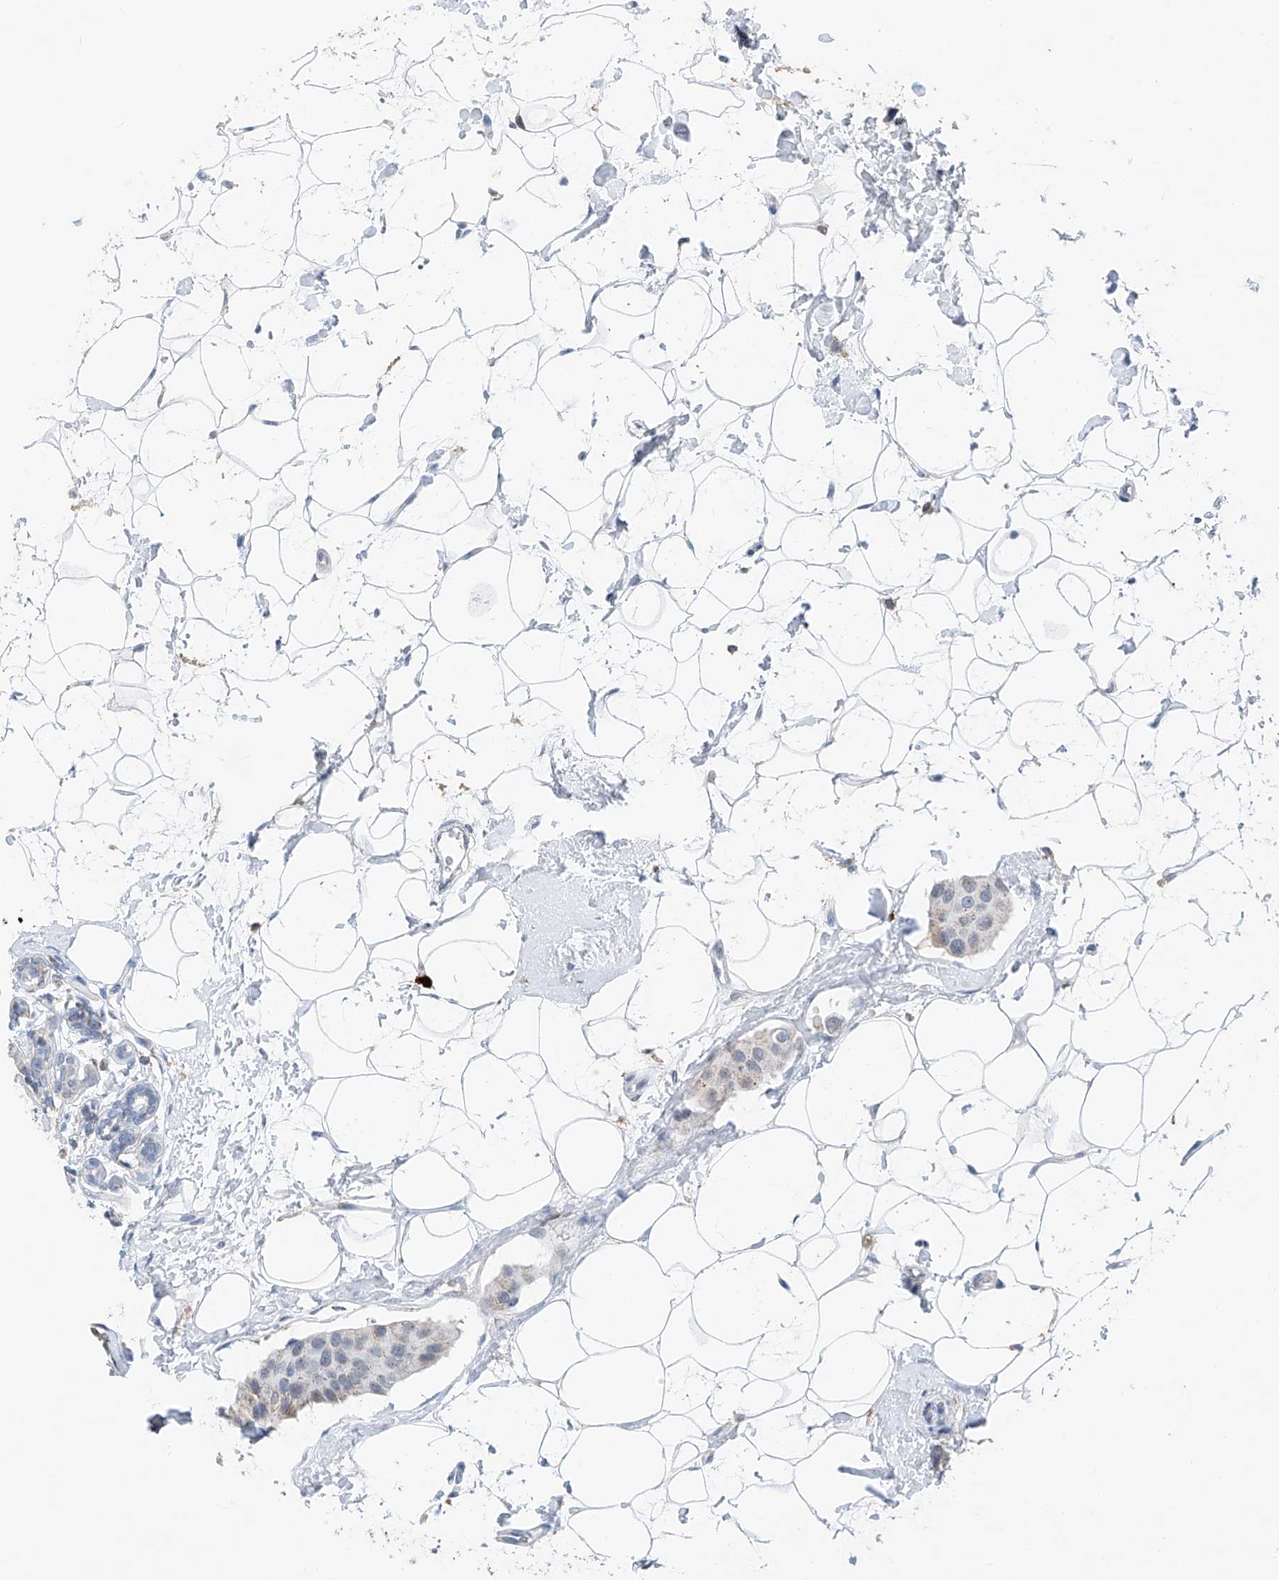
{"staining": {"intensity": "negative", "quantity": "none", "location": "none"}, "tissue": "breast cancer", "cell_type": "Tumor cells", "image_type": "cancer", "snomed": [{"axis": "morphology", "description": "Normal tissue, NOS"}, {"axis": "morphology", "description": "Duct carcinoma"}, {"axis": "topography", "description": "Breast"}], "caption": "Tumor cells show no significant protein staining in infiltrating ductal carcinoma (breast).", "gene": "KLF15", "patient": {"sex": "female", "age": 39}}